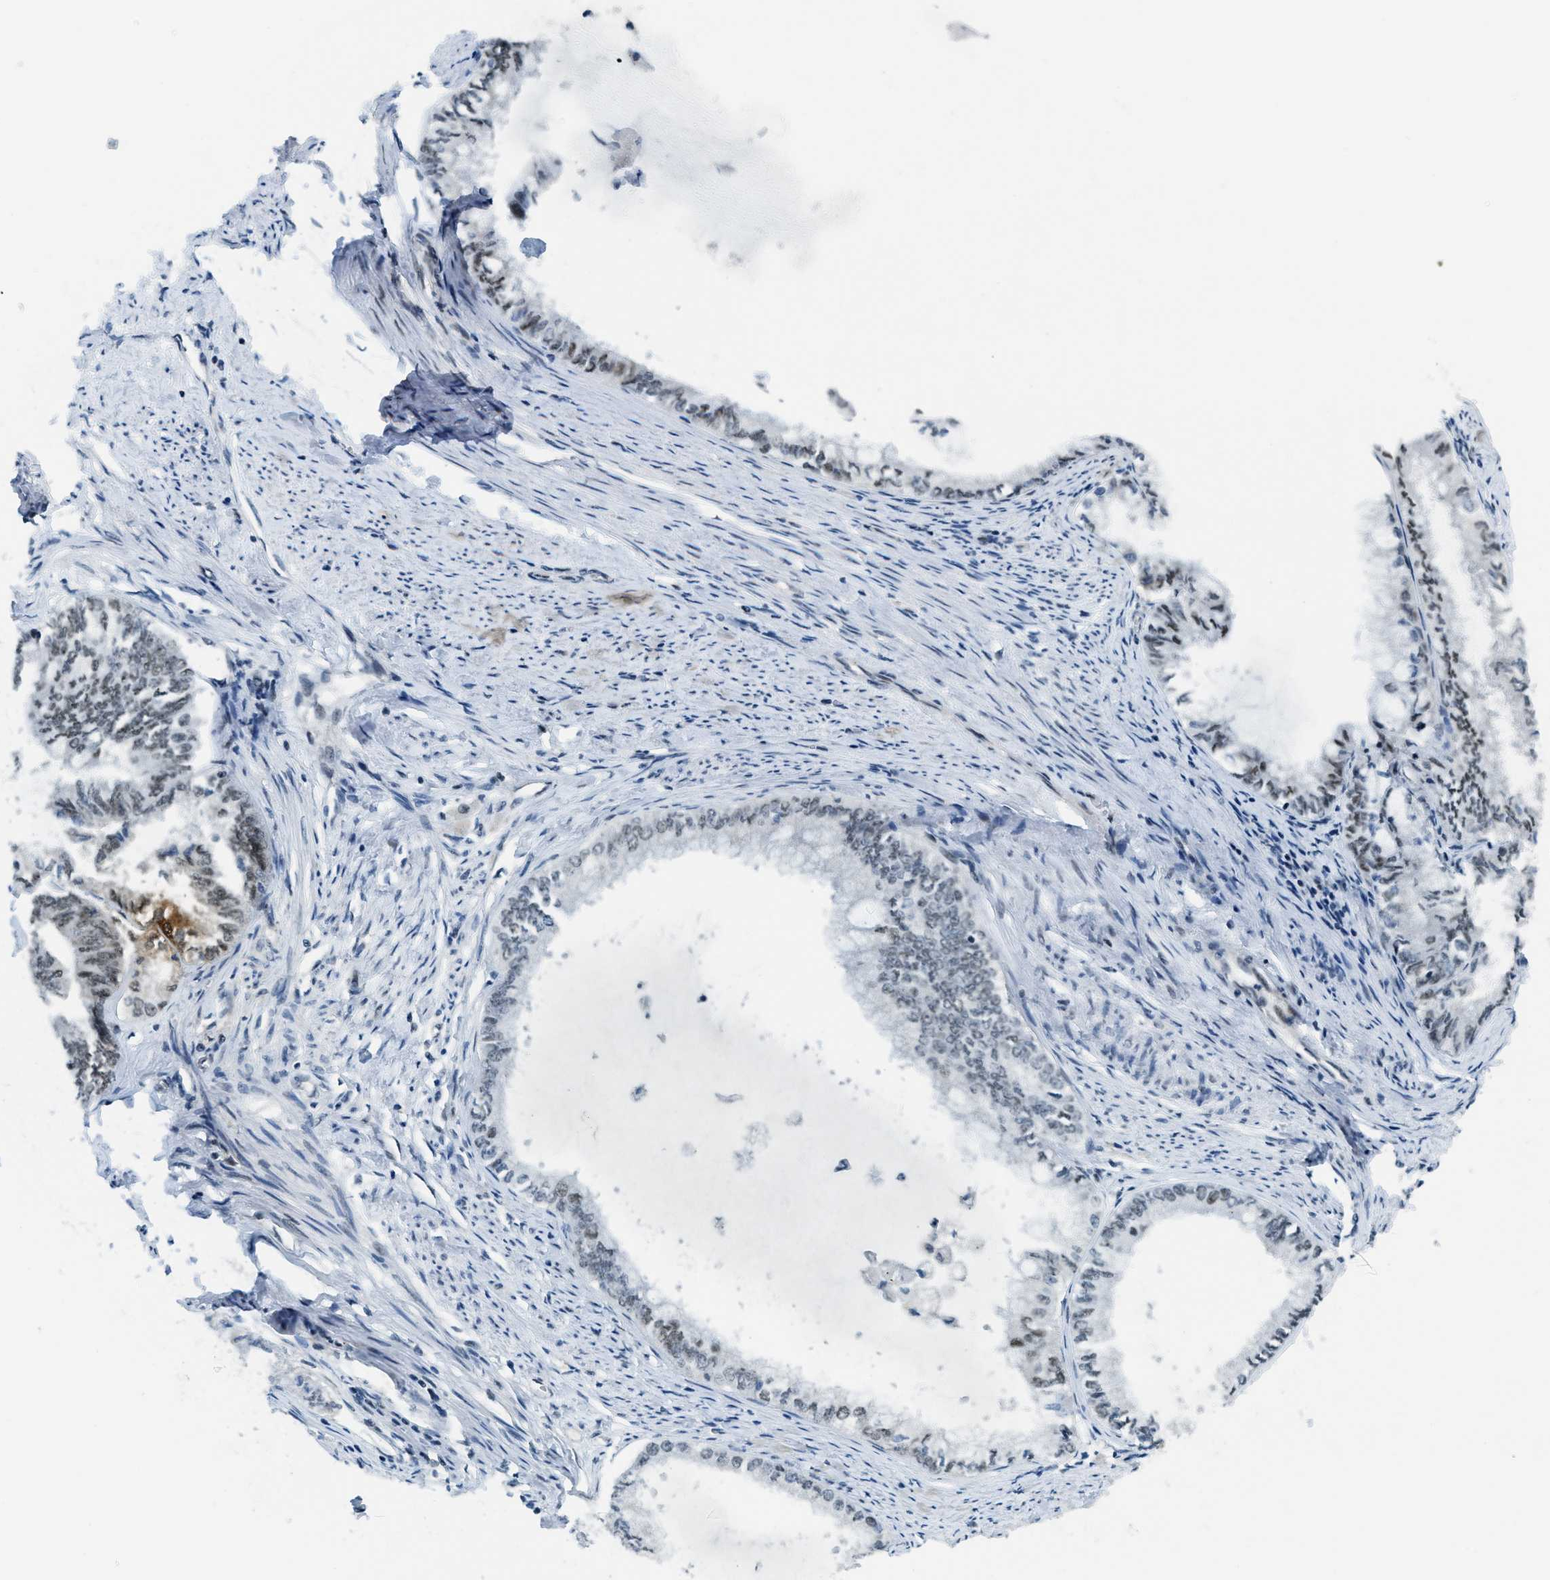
{"staining": {"intensity": "weak", "quantity": "<25%", "location": "nuclear"}, "tissue": "endometrial cancer", "cell_type": "Tumor cells", "image_type": "cancer", "snomed": [{"axis": "morphology", "description": "Adenocarcinoma, NOS"}, {"axis": "topography", "description": "Endometrium"}], "caption": "Immunohistochemistry (IHC) of adenocarcinoma (endometrial) shows no positivity in tumor cells.", "gene": "KLF6", "patient": {"sex": "female", "age": 86}}